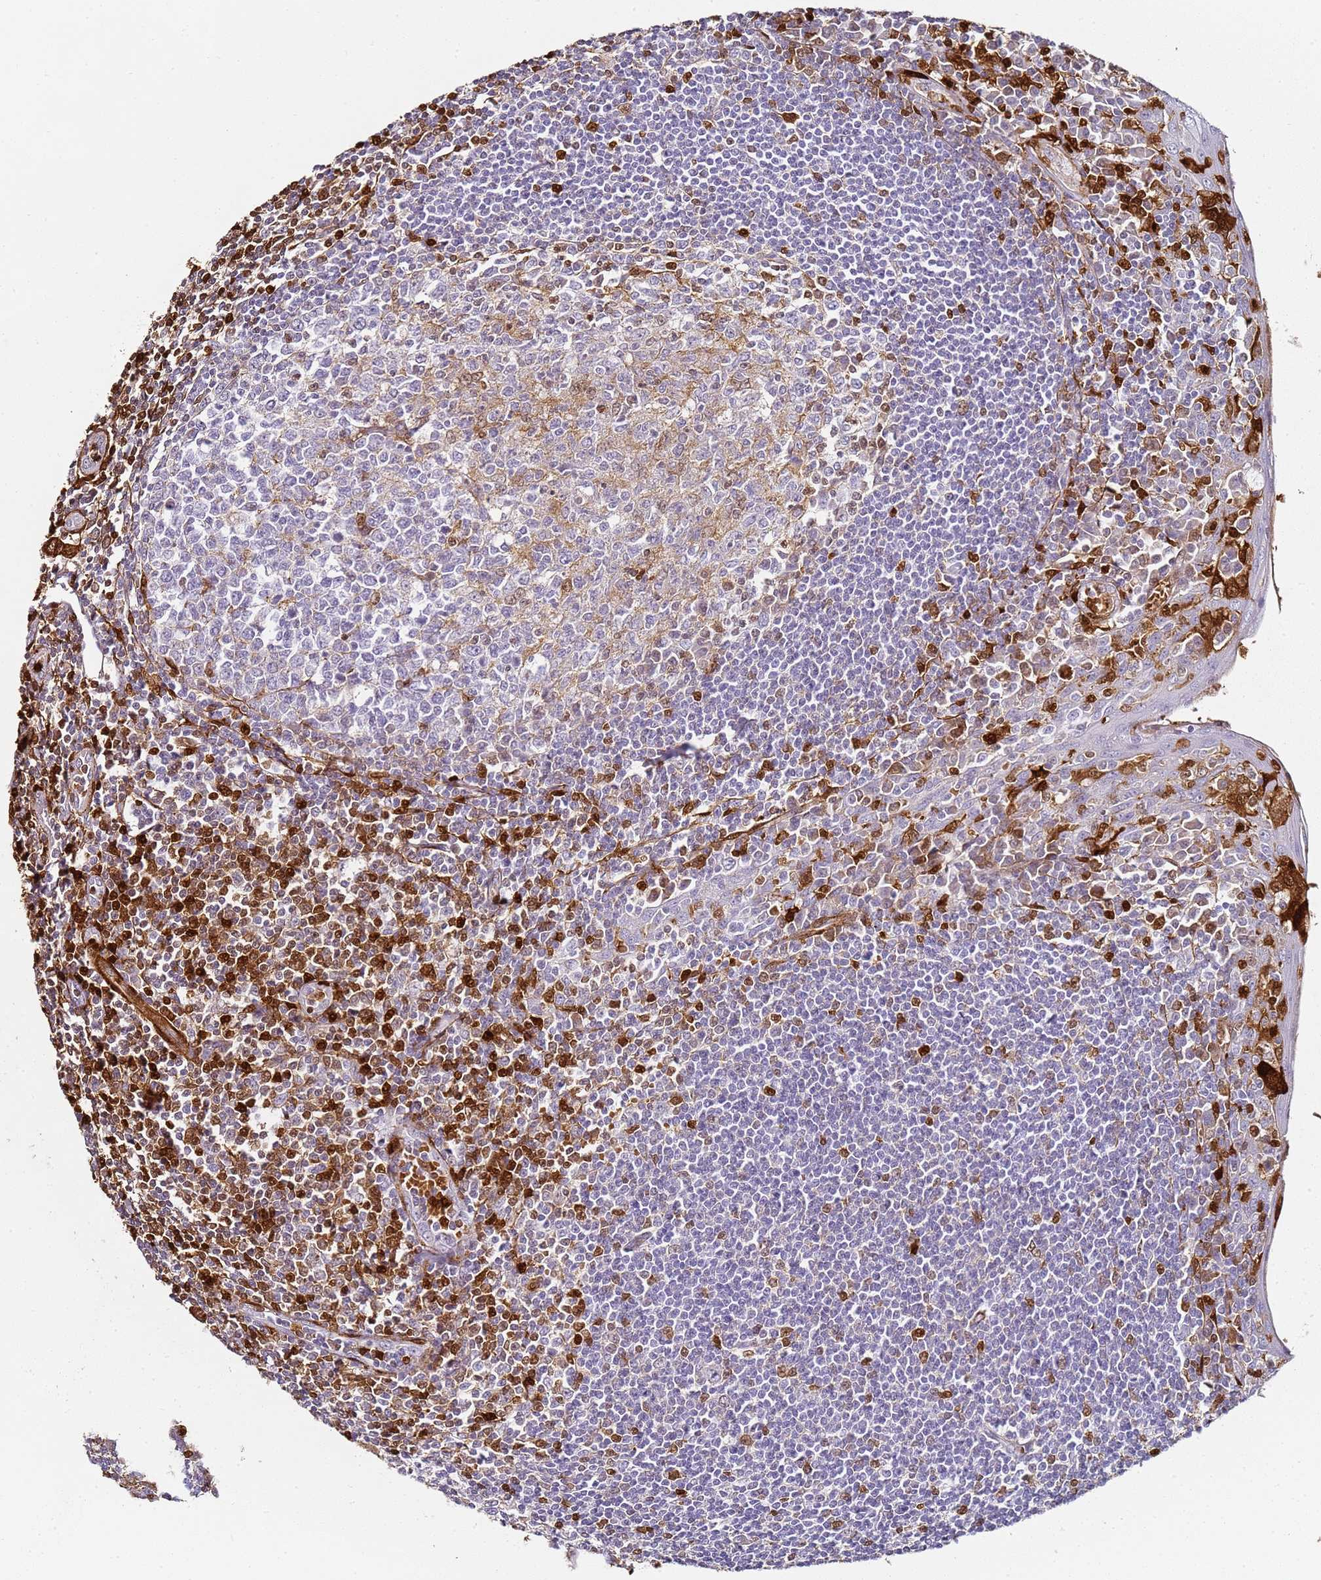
{"staining": {"intensity": "strong", "quantity": "<25%", "location": "cytoplasmic/membranous,nuclear"}, "tissue": "tonsil", "cell_type": "Germinal center cells", "image_type": "normal", "snomed": [{"axis": "morphology", "description": "Normal tissue, NOS"}, {"axis": "topography", "description": "Tonsil"}], "caption": "There is medium levels of strong cytoplasmic/membranous,nuclear positivity in germinal center cells of benign tonsil, as demonstrated by immunohistochemical staining (brown color).", "gene": "S100A4", "patient": {"sex": "male", "age": 27}}